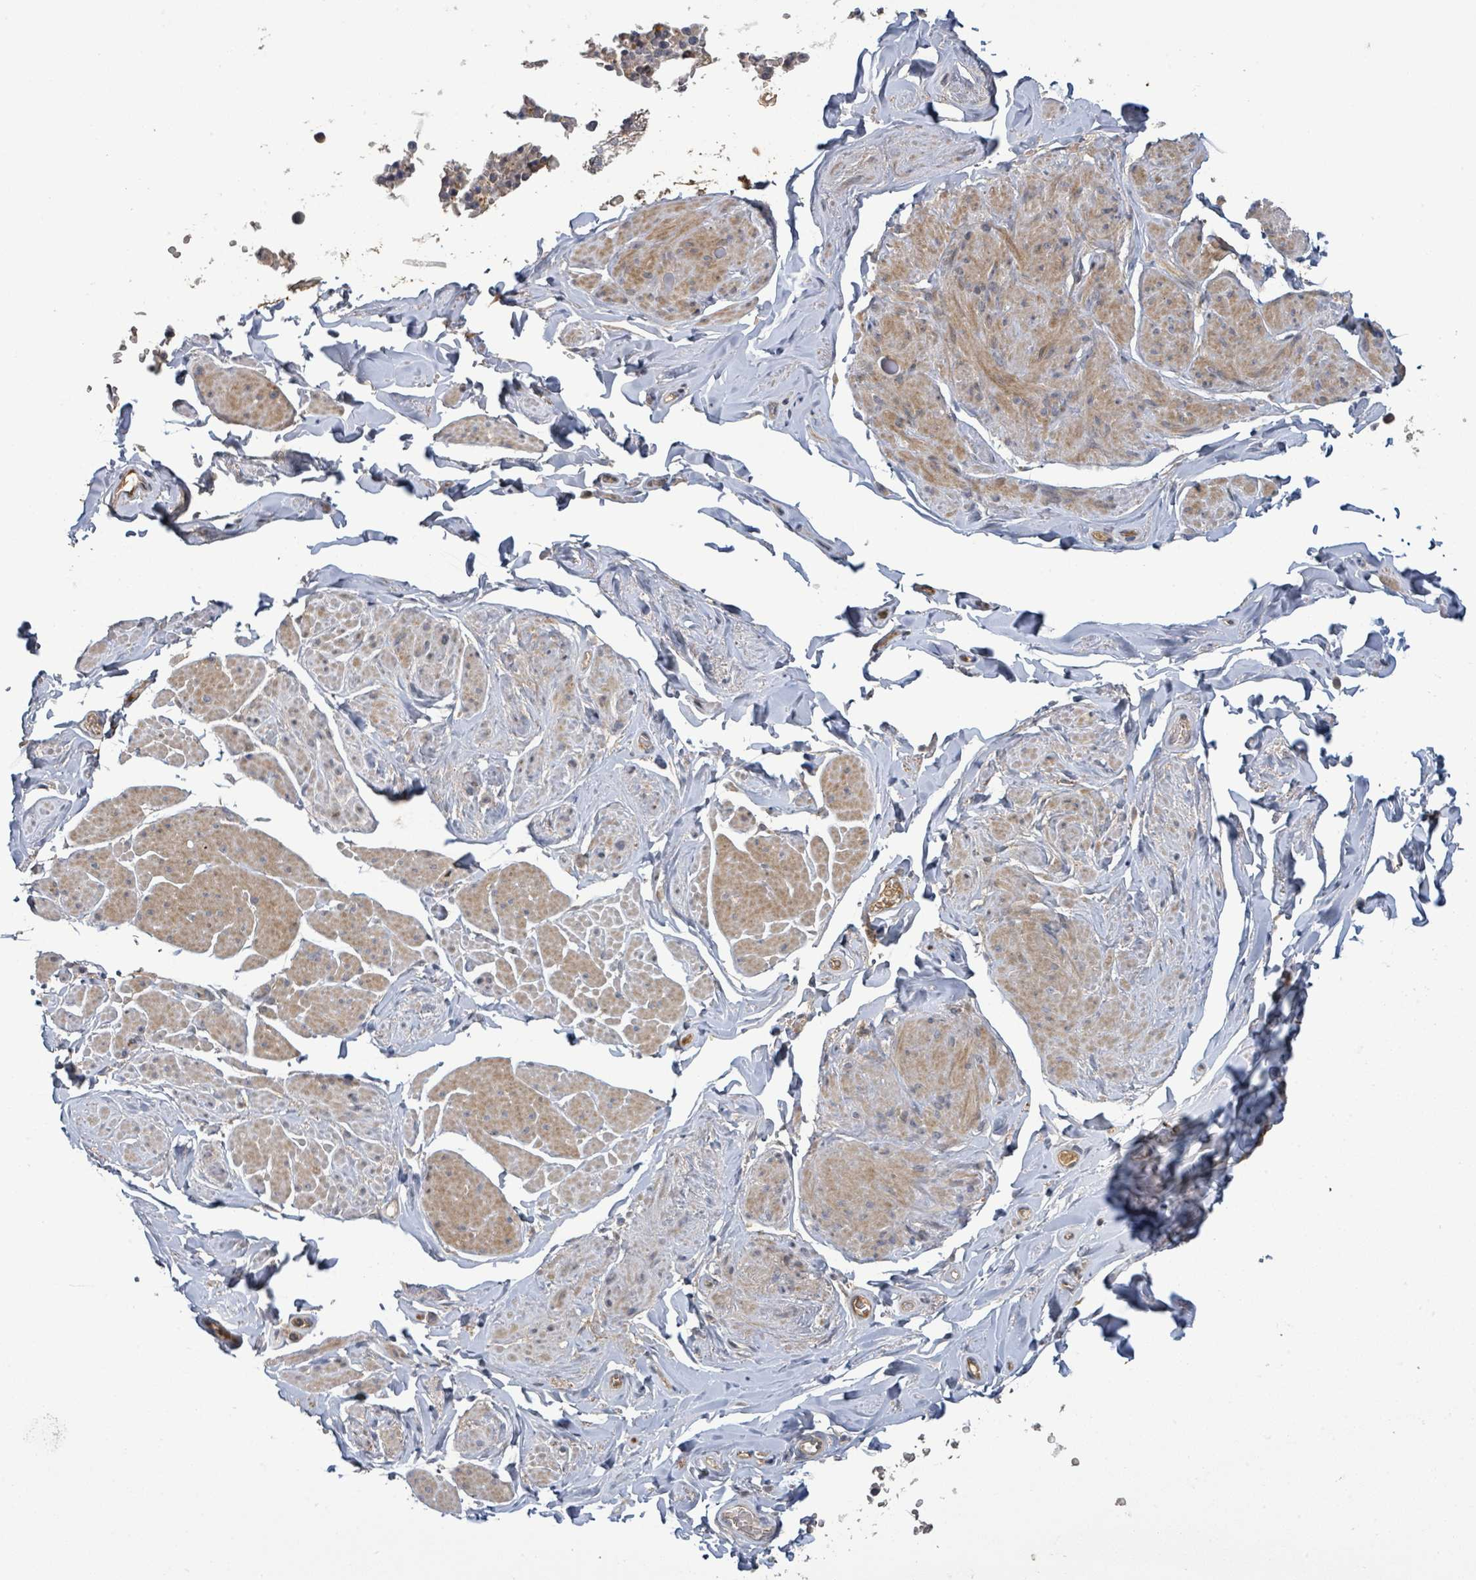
{"staining": {"intensity": "moderate", "quantity": "25%-75%", "location": "cytoplasmic/membranous"}, "tissue": "smooth muscle", "cell_type": "Smooth muscle cells", "image_type": "normal", "snomed": [{"axis": "morphology", "description": "Normal tissue, NOS"}, {"axis": "topography", "description": "Smooth muscle"}, {"axis": "topography", "description": "Peripheral nerve tissue"}], "caption": "The micrograph reveals staining of normal smooth muscle, revealing moderate cytoplasmic/membranous protein staining (brown color) within smooth muscle cells. (brown staining indicates protein expression, while blue staining denotes nuclei).", "gene": "ITGA11", "patient": {"sex": "male", "age": 69}}